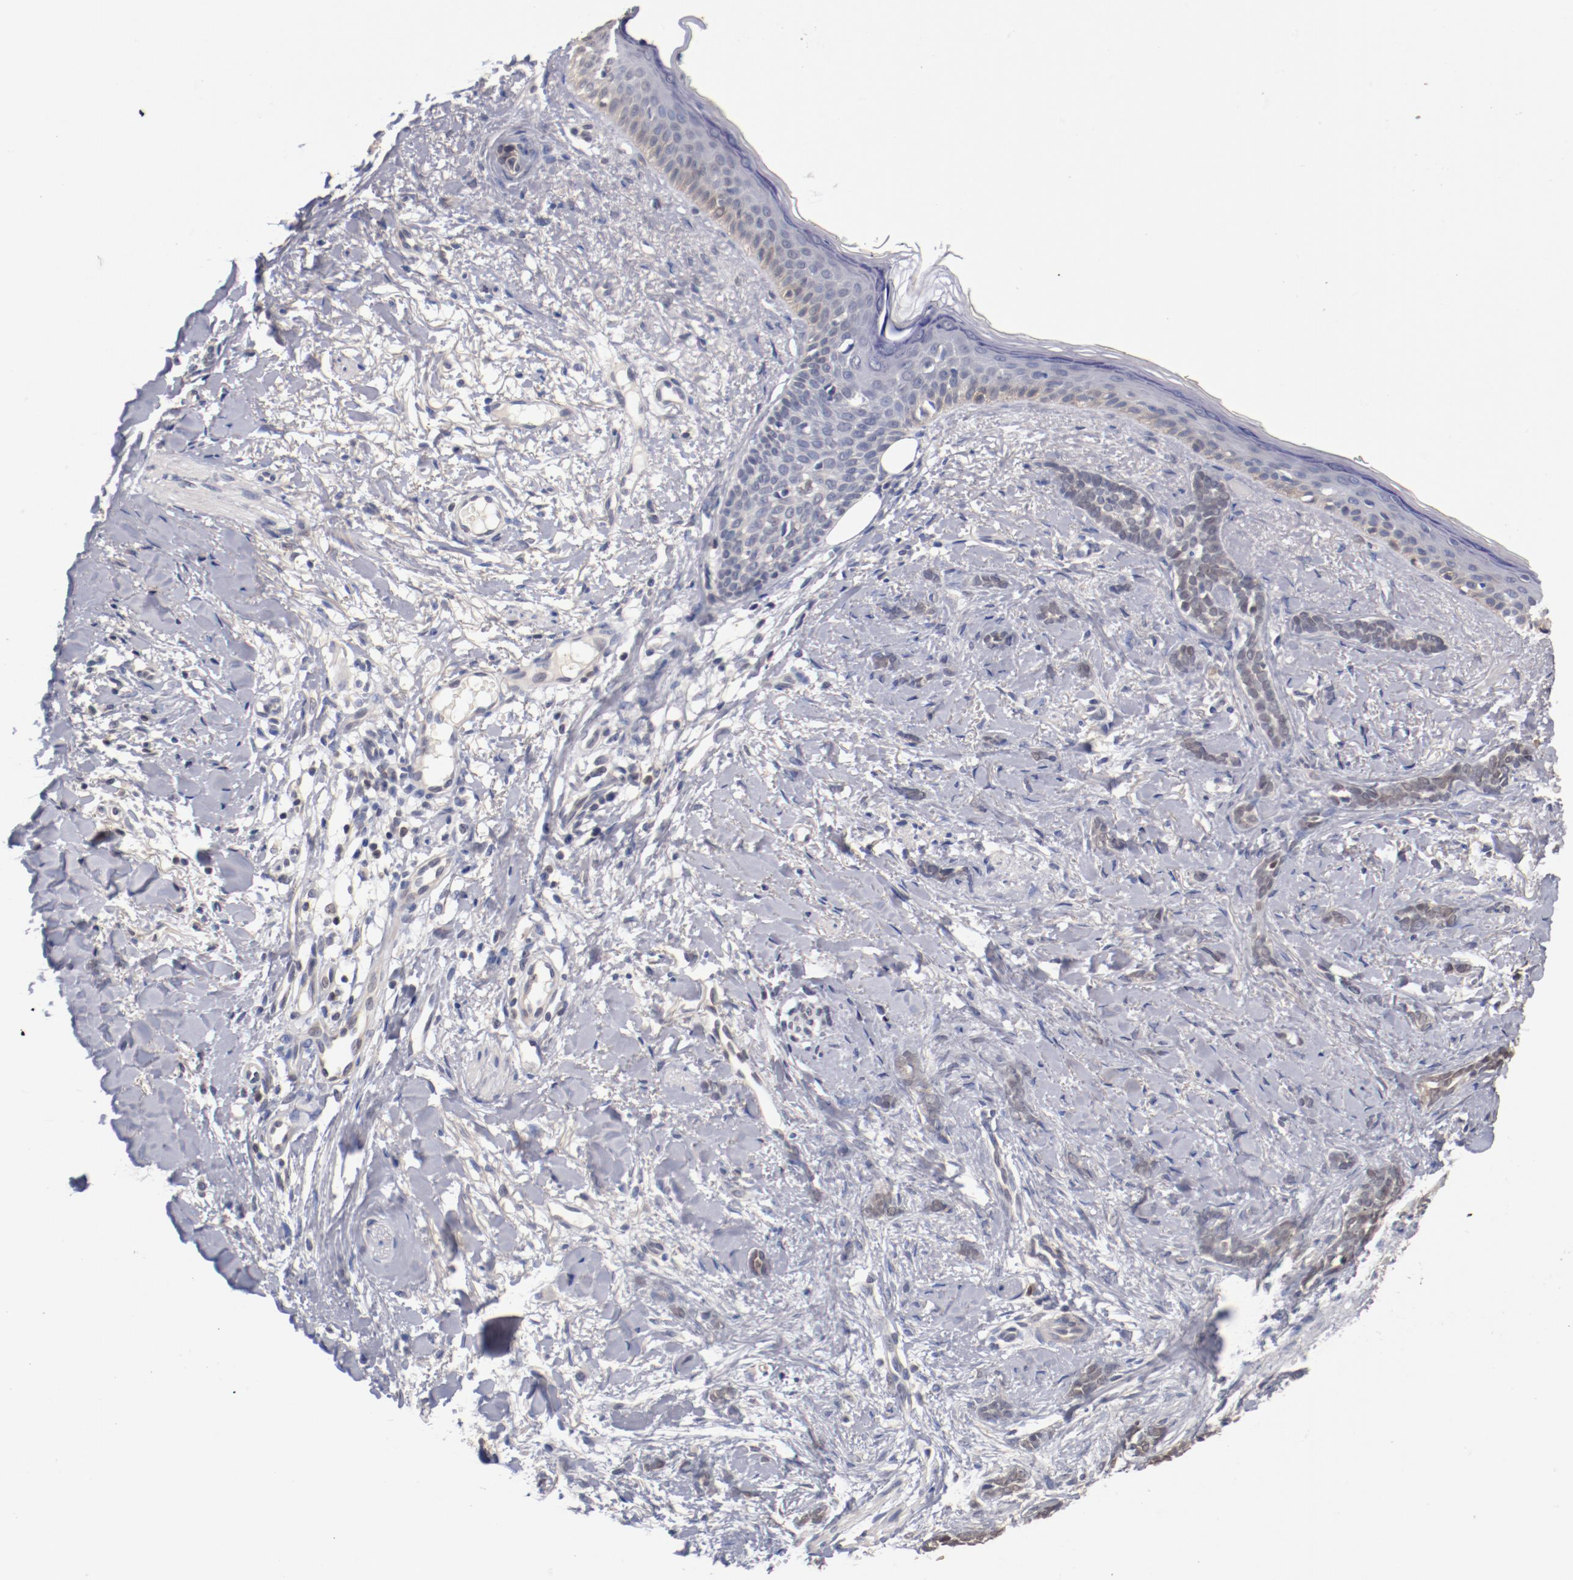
{"staining": {"intensity": "weak", "quantity": ">75%", "location": "cytoplasmic/membranous"}, "tissue": "skin cancer", "cell_type": "Tumor cells", "image_type": "cancer", "snomed": [{"axis": "morphology", "description": "Basal cell carcinoma"}, {"axis": "topography", "description": "Skin"}], "caption": "This image displays immunohistochemistry (IHC) staining of human skin cancer (basal cell carcinoma), with low weak cytoplasmic/membranous expression in approximately >75% of tumor cells.", "gene": "MIF", "patient": {"sex": "female", "age": 37}}